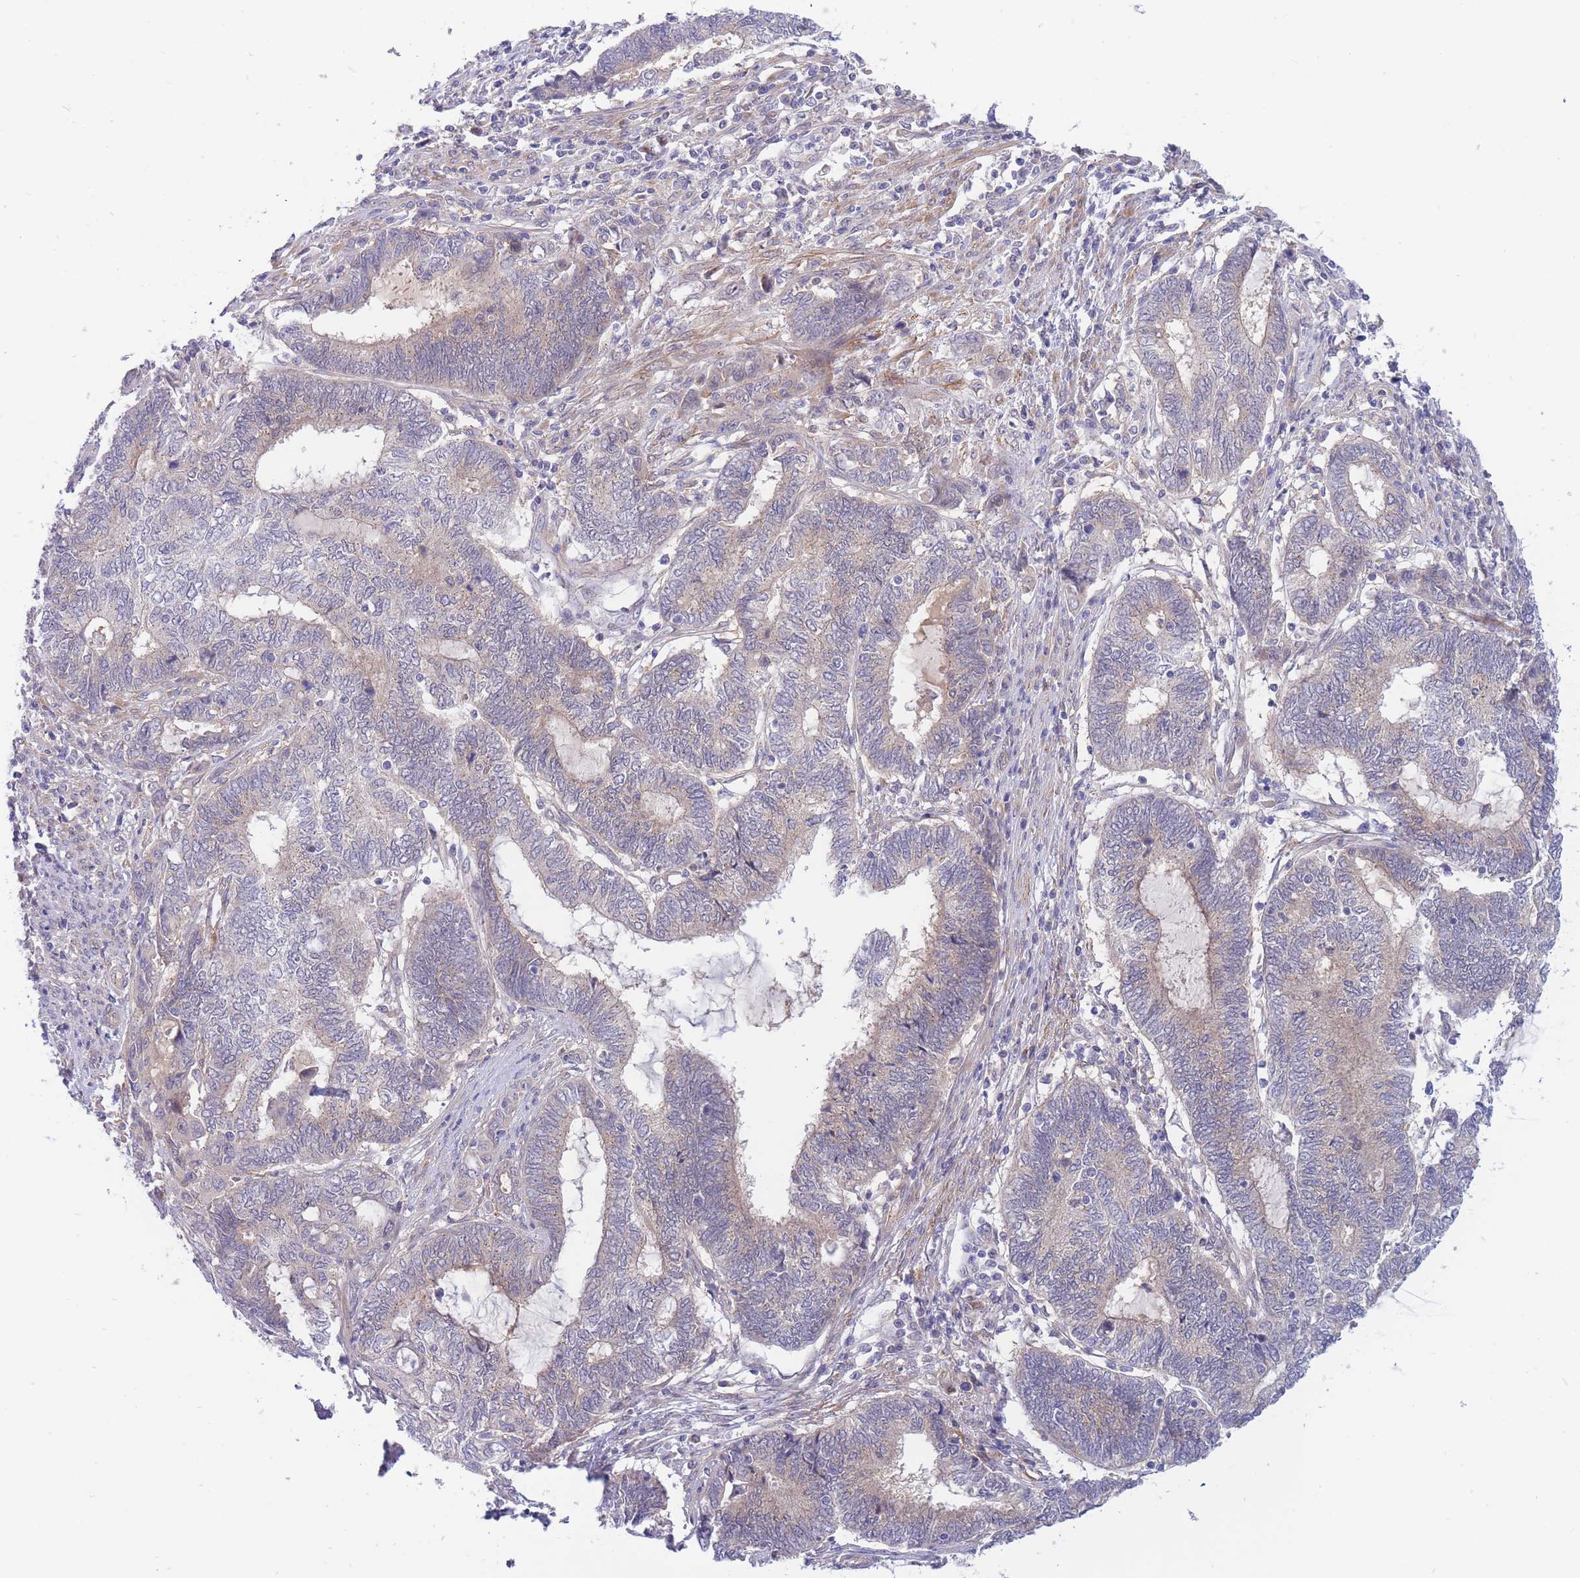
{"staining": {"intensity": "negative", "quantity": "none", "location": "none"}, "tissue": "endometrial cancer", "cell_type": "Tumor cells", "image_type": "cancer", "snomed": [{"axis": "morphology", "description": "Adenocarcinoma, NOS"}, {"axis": "topography", "description": "Uterus"}, {"axis": "topography", "description": "Endometrium"}], "caption": "High power microscopy photomicrograph of an immunohistochemistry photomicrograph of endometrial adenocarcinoma, revealing no significant positivity in tumor cells. Brightfield microscopy of IHC stained with DAB (3,3'-diaminobenzidine) (brown) and hematoxylin (blue), captured at high magnification.", "gene": "APOL4", "patient": {"sex": "female", "age": 70}}